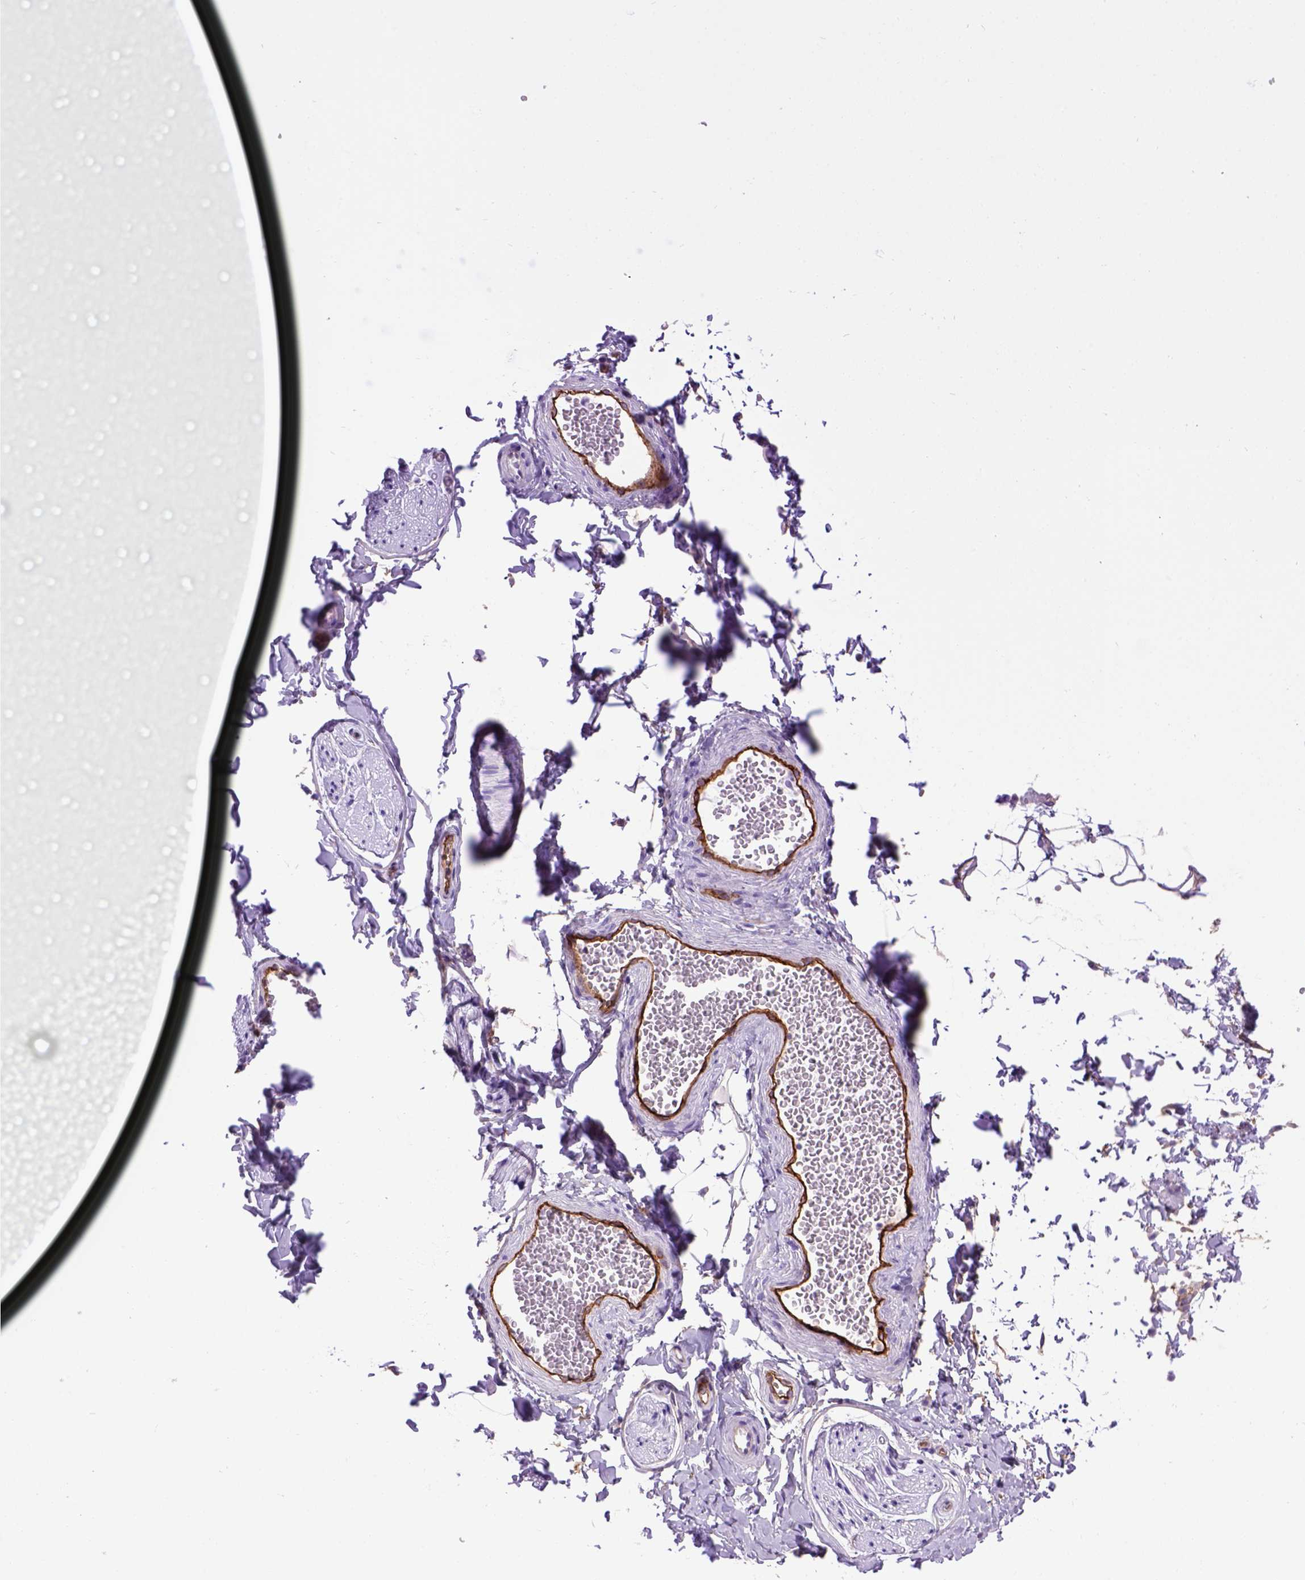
{"staining": {"intensity": "negative", "quantity": "none", "location": "none"}, "tissue": "adipose tissue", "cell_type": "Adipocytes", "image_type": "normal", "snomed": [{"axis": "morphology", "description": "Normal tissue, NOS"}, {"axis": "topography", "description": "Smooth muscle"}, {"axis": "topography", "description": "Peripheral nerve tissue"}], "caption": "Human adipose tissue stained for a protein using IHC exhibits no expression in adipocytes.", "gene": "ENG", "patient": {"sex": "male", "age": 22}}